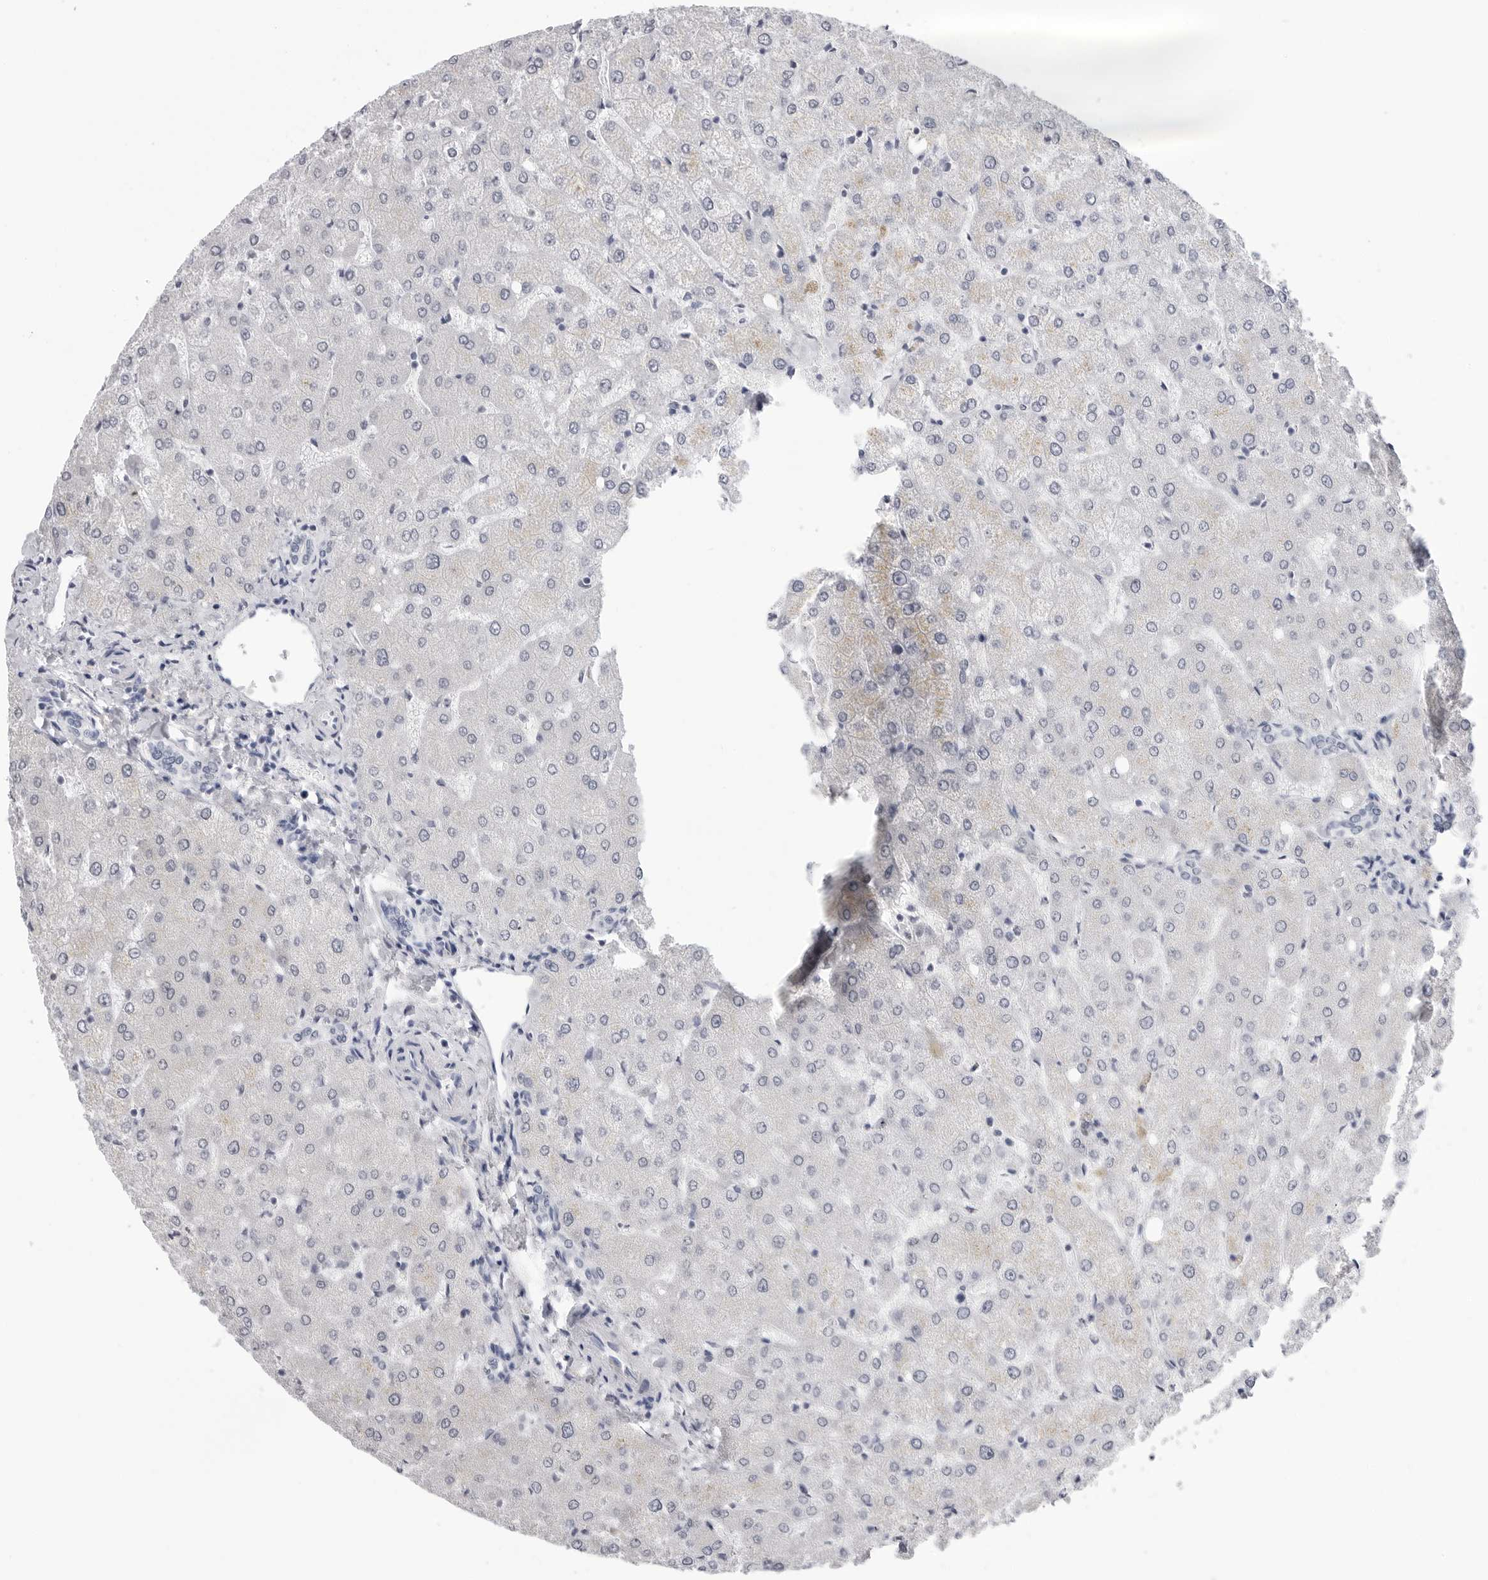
{"staining": {"intensity": "negative", "quantity": "none", "location": "none"}, "tissue": "liver", "cell_type": "Cholangiocytes", "image_type": "normal", "snomed": [{"axis": "morphology", "description": "Normal tissue, NOS"}, {"axis": "topography", "description": "Liver"}], "caption": "Cholangiocytes show no significant expression in benign liver.", "gene": "PGA3", "patient": {"sex": "female", "age": 54}}